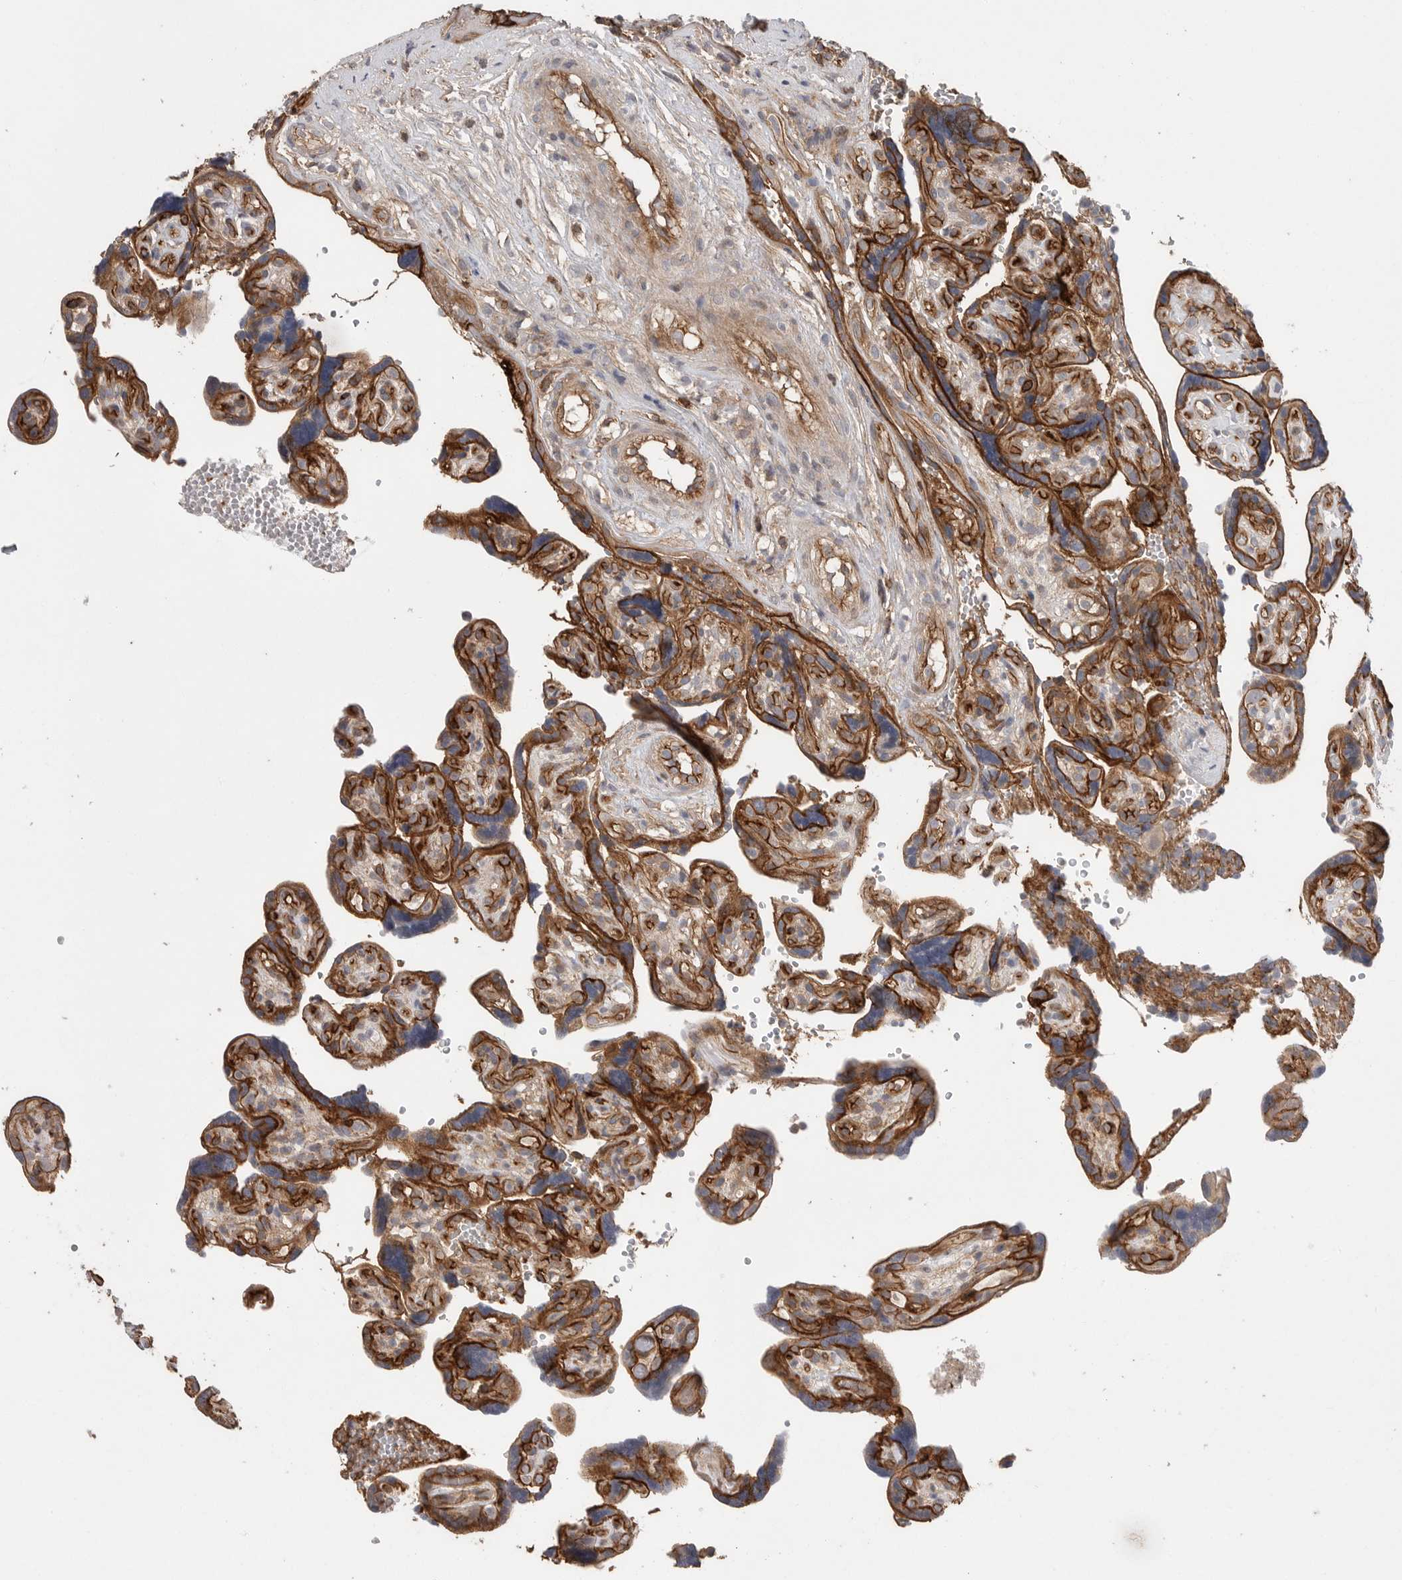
{"staining": {"intensity": "moderate", "quantity": ">75%", "location": "cytoplasmic/membranous"}, "tissue": "placenta", "cell_type": "Decidual cells", "image_type": "normal", "snomed": [{"axis": "morphology", "description": "Normal tissue, NOS"}, {"axis": "topography", "description": "Placenta"}], "caption": "Protein expression analysis of unremarkable human placenta reveals moderate cytoplasmic/membranous expression in about >75% of decidual cells.", "gene": "PRKCH", "patient": {"sex": "female", "age": 30}}